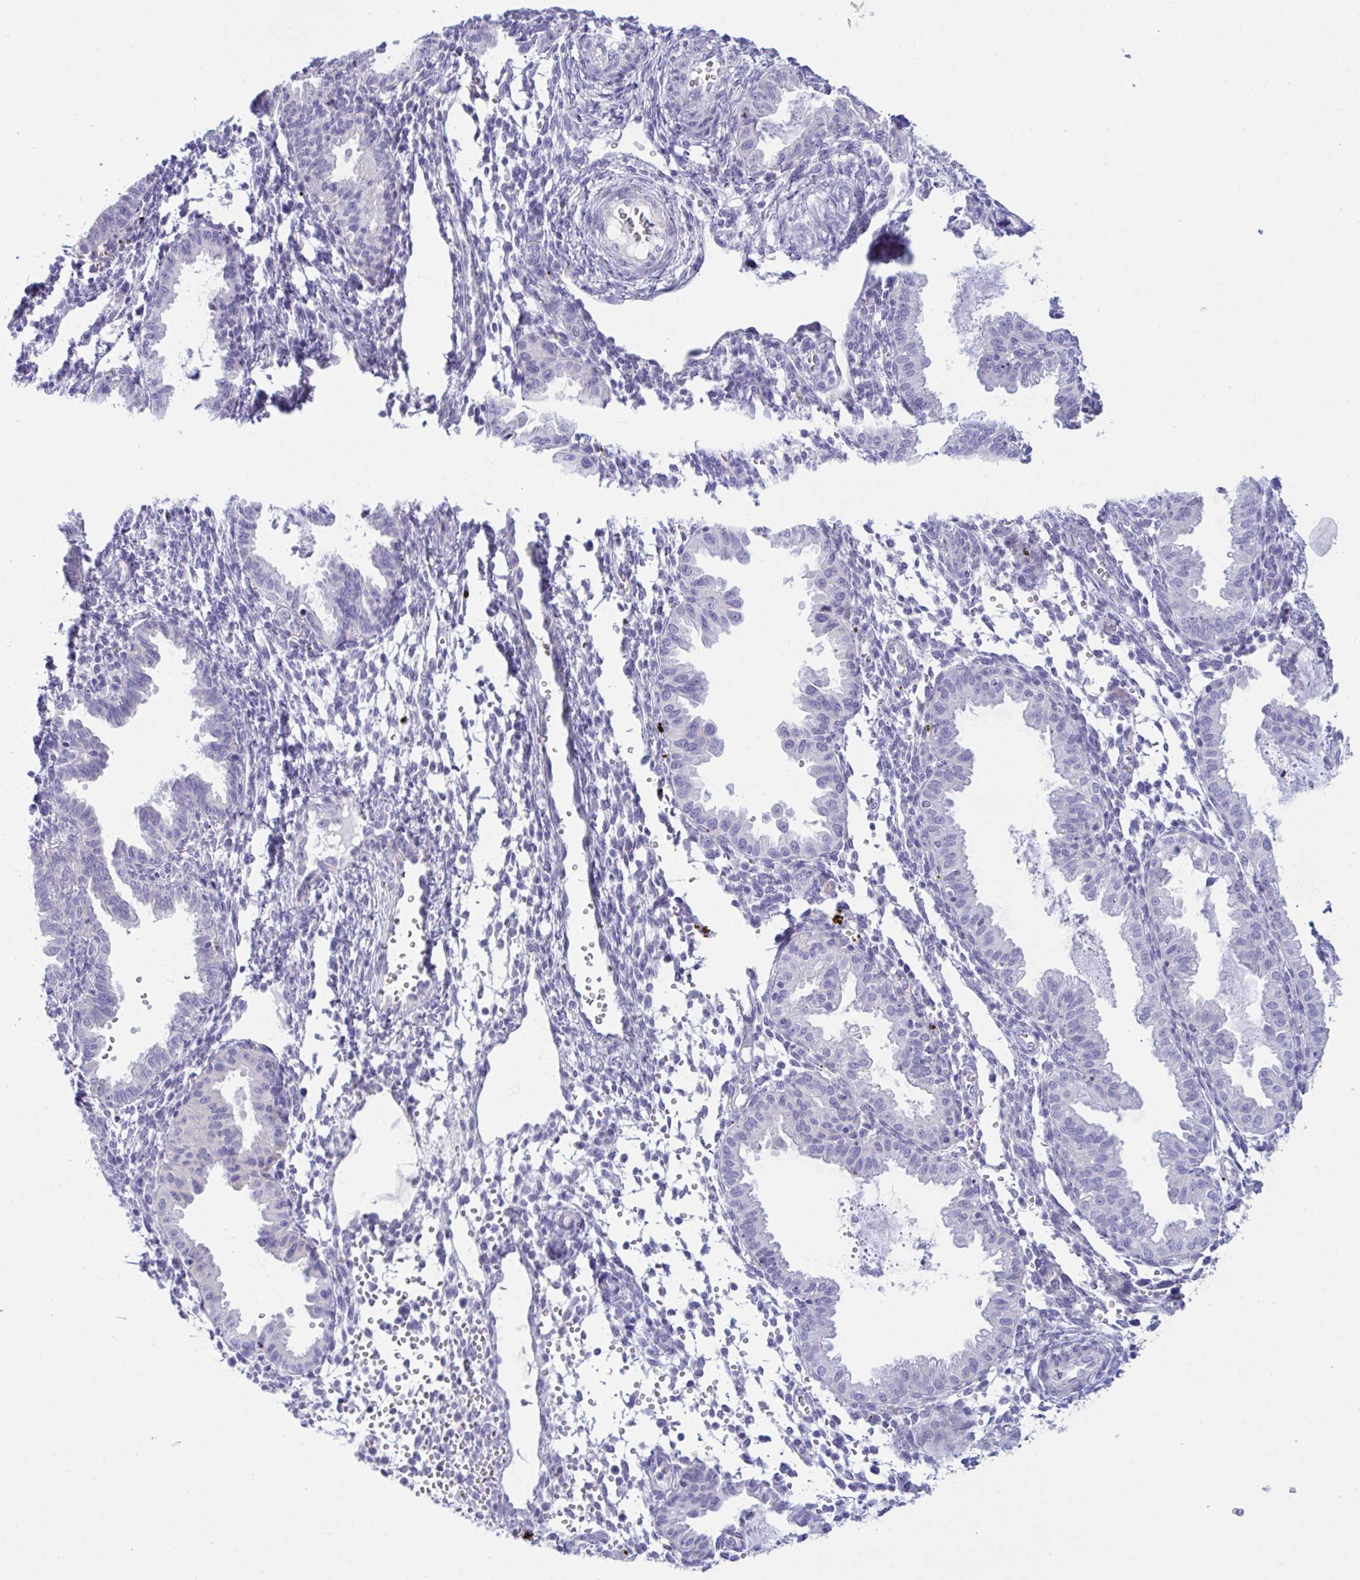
{"staining": {"intensity": "negative", "quantity": "none", "location": "none"}, "tissue": "endometrium", "cell_type": "Cells in endometrial stroma", "image_type": "normal", "snomed": [{"axis": "morphology", "description": "Normal tissue, NOS"}, {"axis": "topography", "description": "Endometrium"}], "caption": "This micrograph is of normal endometrium stained with IHC to label a protein in brown with the nuclei are counter-stained blue. There is no expression in cells in endometrial stroma.", "gene": "BBS1", "patient": {"sex": "female", "age": 33}}